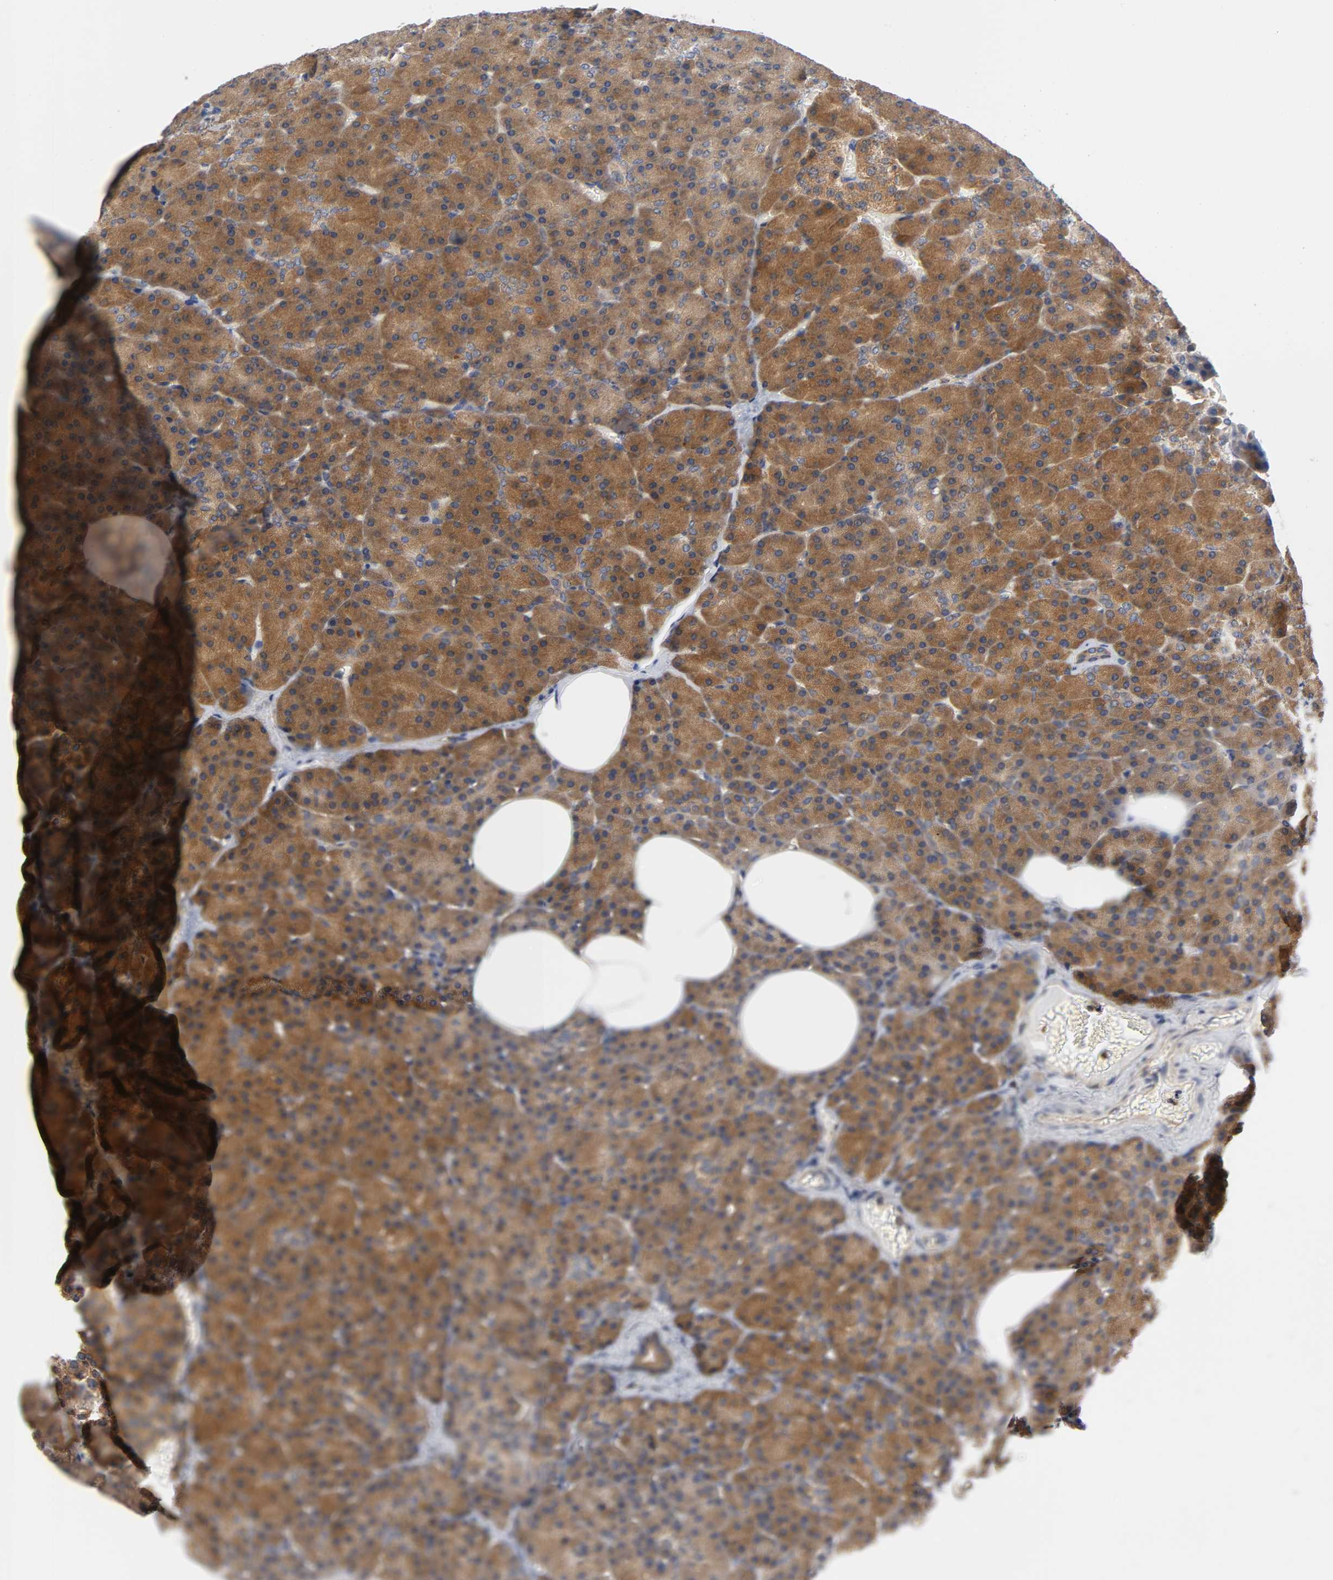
{"staining": {"intensity": "moderate", "quantity": ">75%", "location": "cytoplasmic/membranous"}, "tissue": "pancreas", "cell_type": "Exocrine glandular cells", "image_type": "normal", "snomed": [{"axis": "morphology", "description": "Normal tissue, NOS"}, {"axis": "topography", "description": "Pancreas"}], "caption": "A brown stain labels moderate cytoplasmic/membranous staining of a protein in exocrine glandular cells of normal human pancreas. (brown staining indicates protein expression, while blue staining denotes nuclei).", "gene": "PRKAB1", "patient": {"sex": "female", "age": 35}}